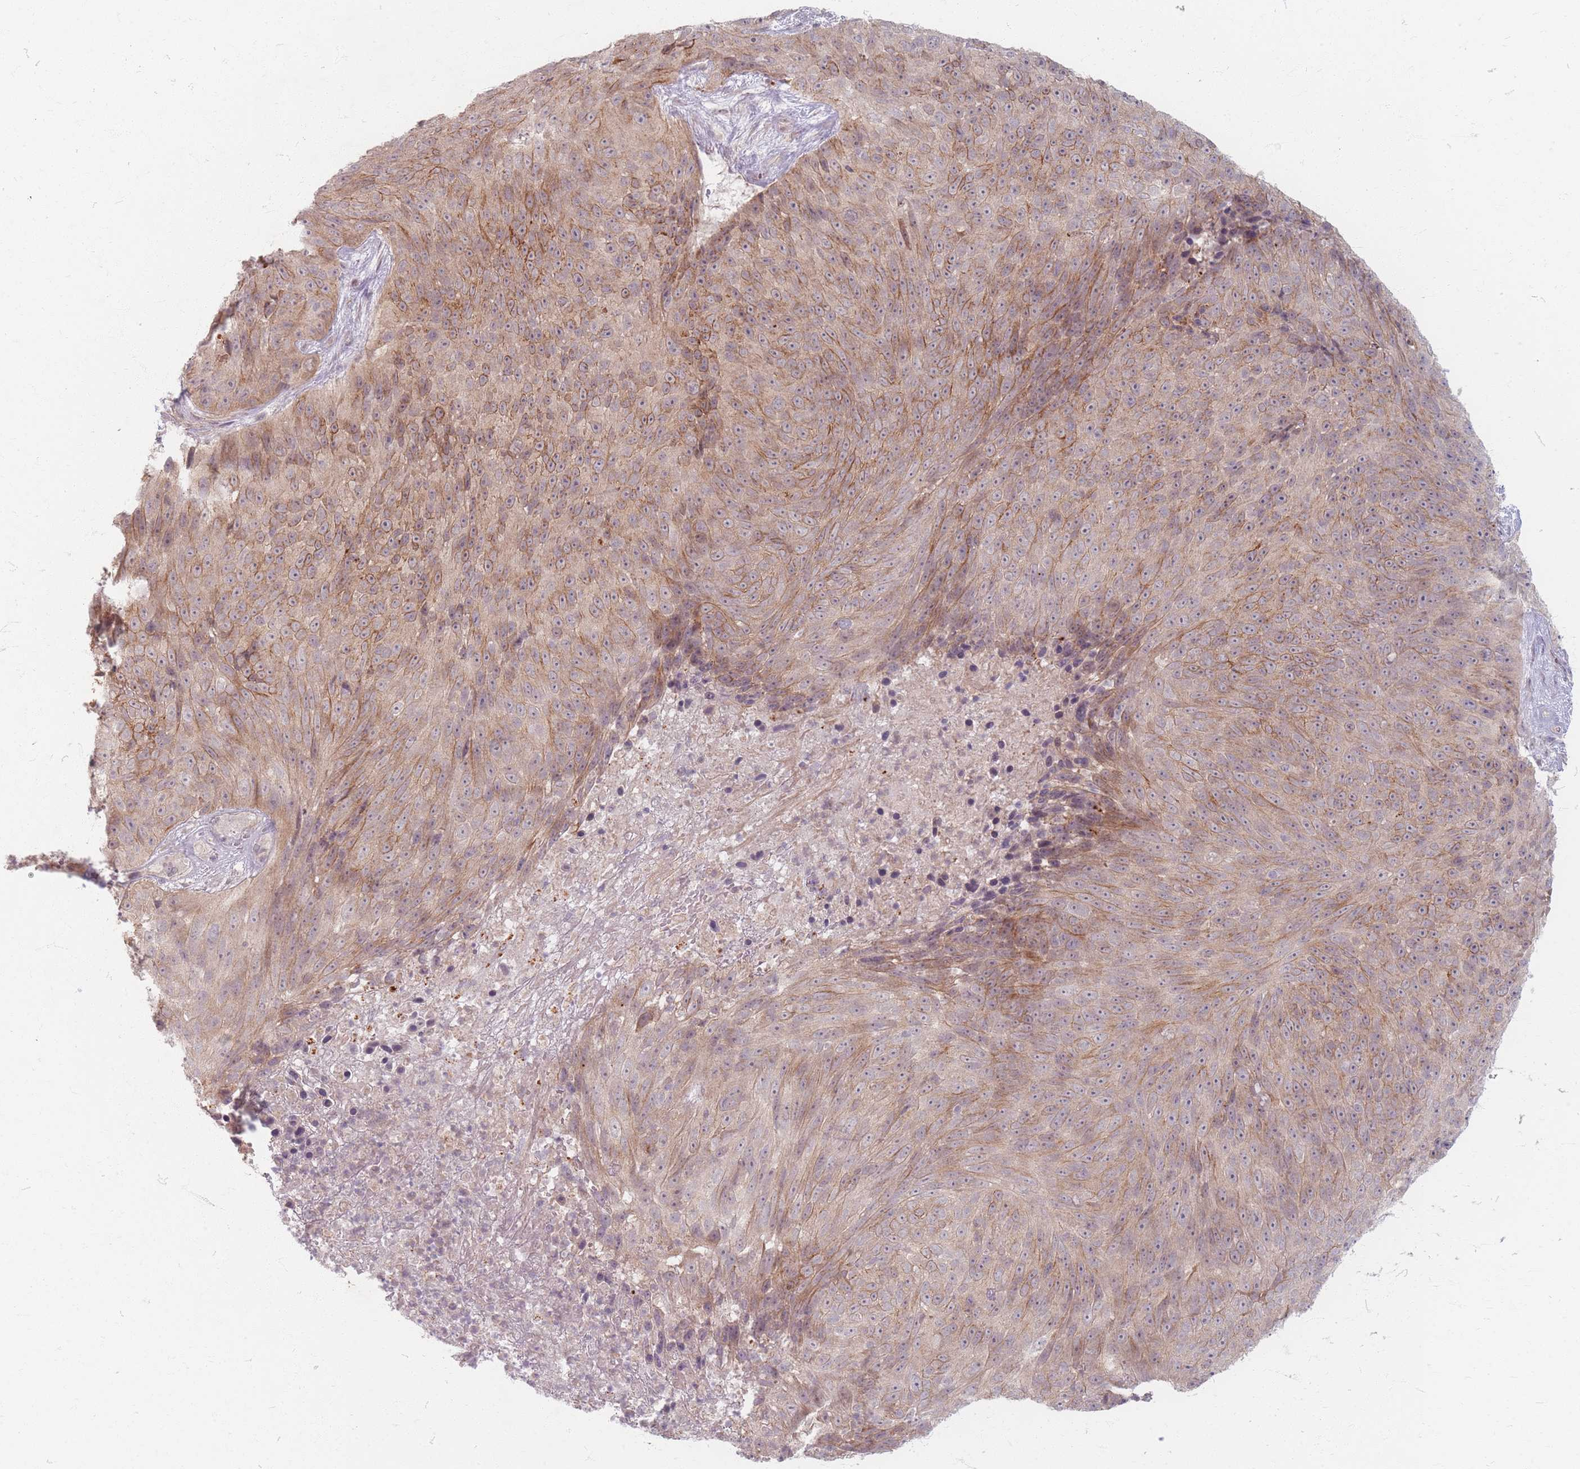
{"staining": {"intensity": "moderate", "quantity": "25%-75%", "location": "cytoplasmic/membranous"}, "tissue": "skin cancer", "cell_type": "Tumor cells", "image_type": "cancer", "snomed": [{"axis": "morphology", "description": "Squamous cell carcinoma, NOS"}, {"axis": "topography", "description": "Skin"}], "caption": "Brown immunohistochemical staining in human skin cancer exhibits moderate cytoplasmic/membranous staining in approximately 25%-75% of tumor cells.", "gene": "GABRA6", "patient": {"sex": "female", "age": 87}}